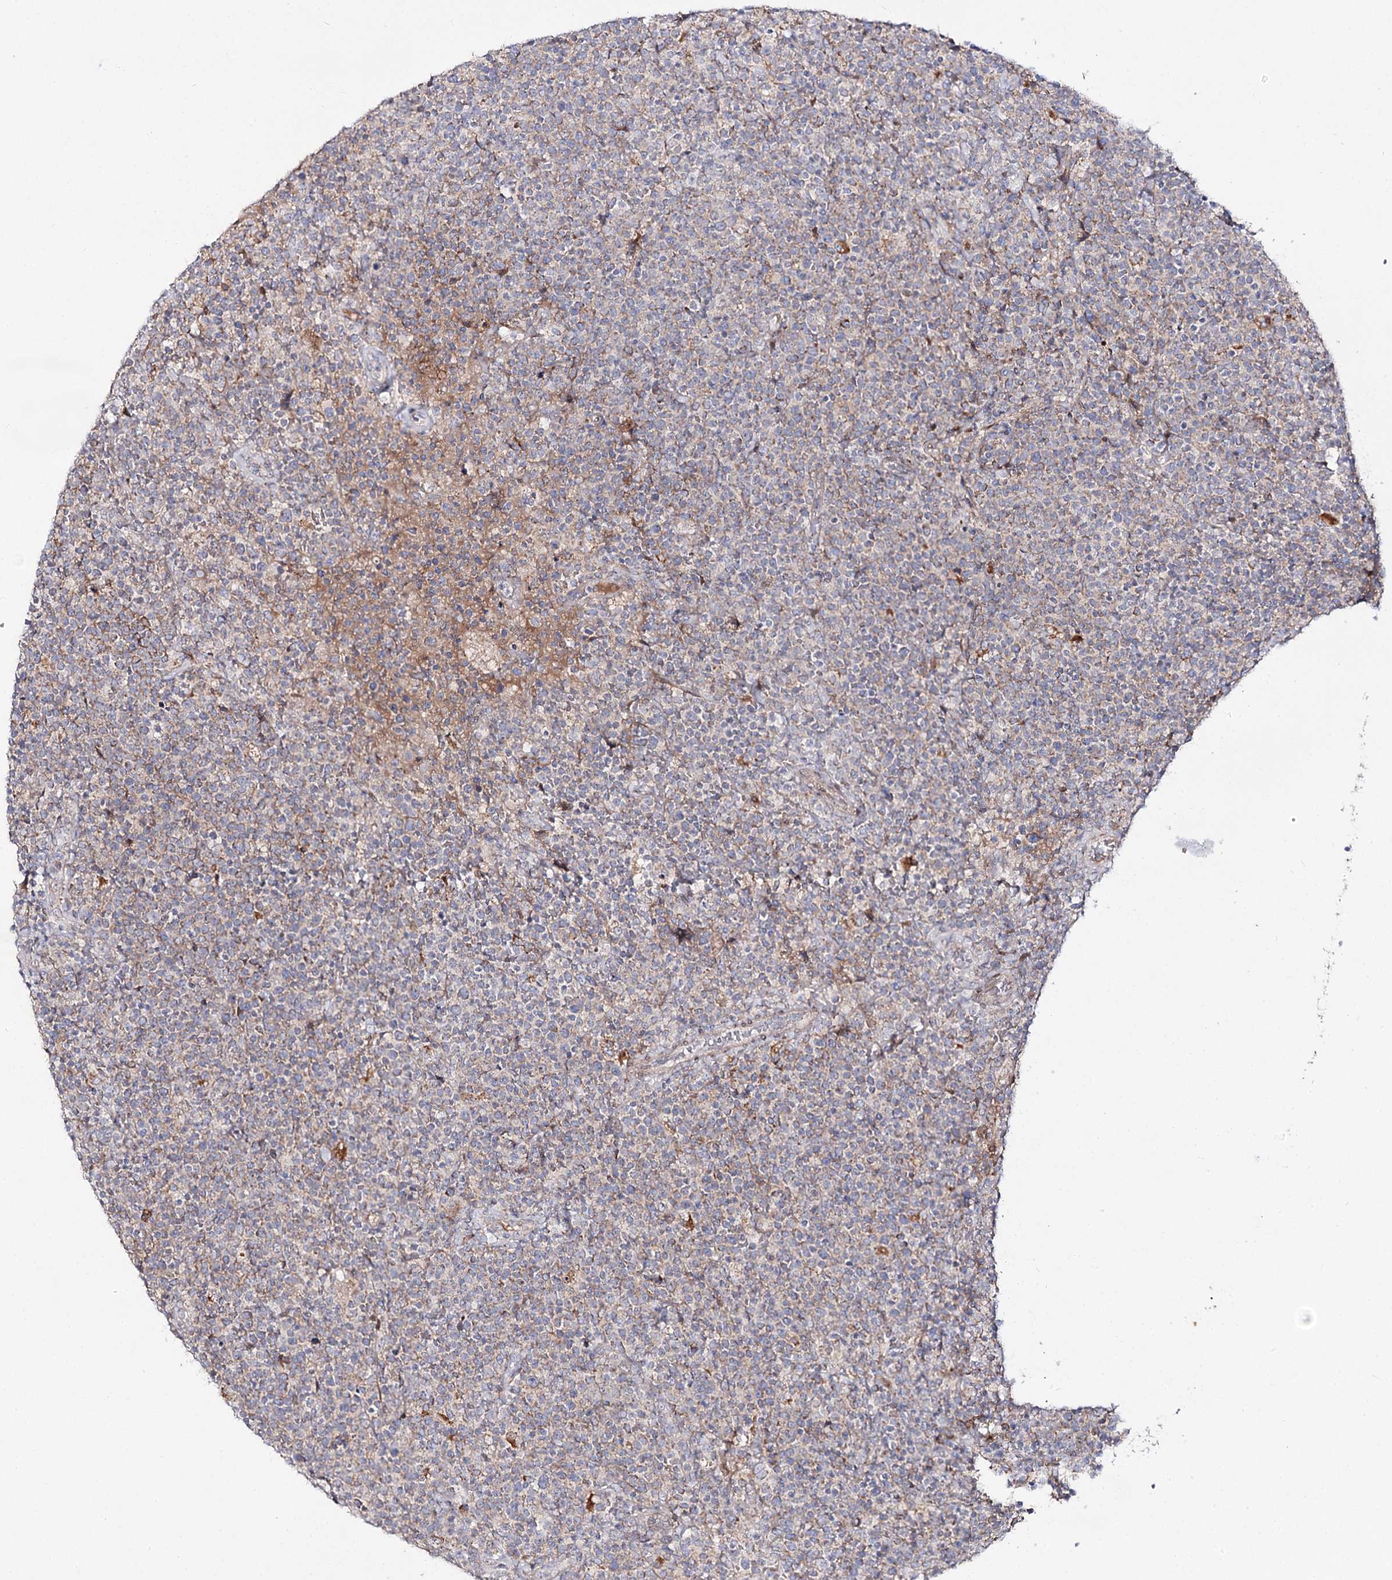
{"staining": {"intensity": "negative", "quantity": "none", "location": "none"}, "tissue": "lymphoma", "cell_type": "Tumor cells", "image_type": "cancer", "snomed": [{"axis": "morphology", "description": "Malignant lymphoma, non-Hodgkin's type, High grade"}, {"axis": "topography", "description": "Lymph node"}], "caption": "DAB (3,3'-diaminobenzidine) immunohistochemical staining of human lymphoma demonstrates no significant staining in tumor cells. (Brightfield microscopy of DAB (3,3'-diaminobenzidine) IHC at high magnification).", "gene": "C11orf80", "patient": {"sex": "male", "age": 61}}